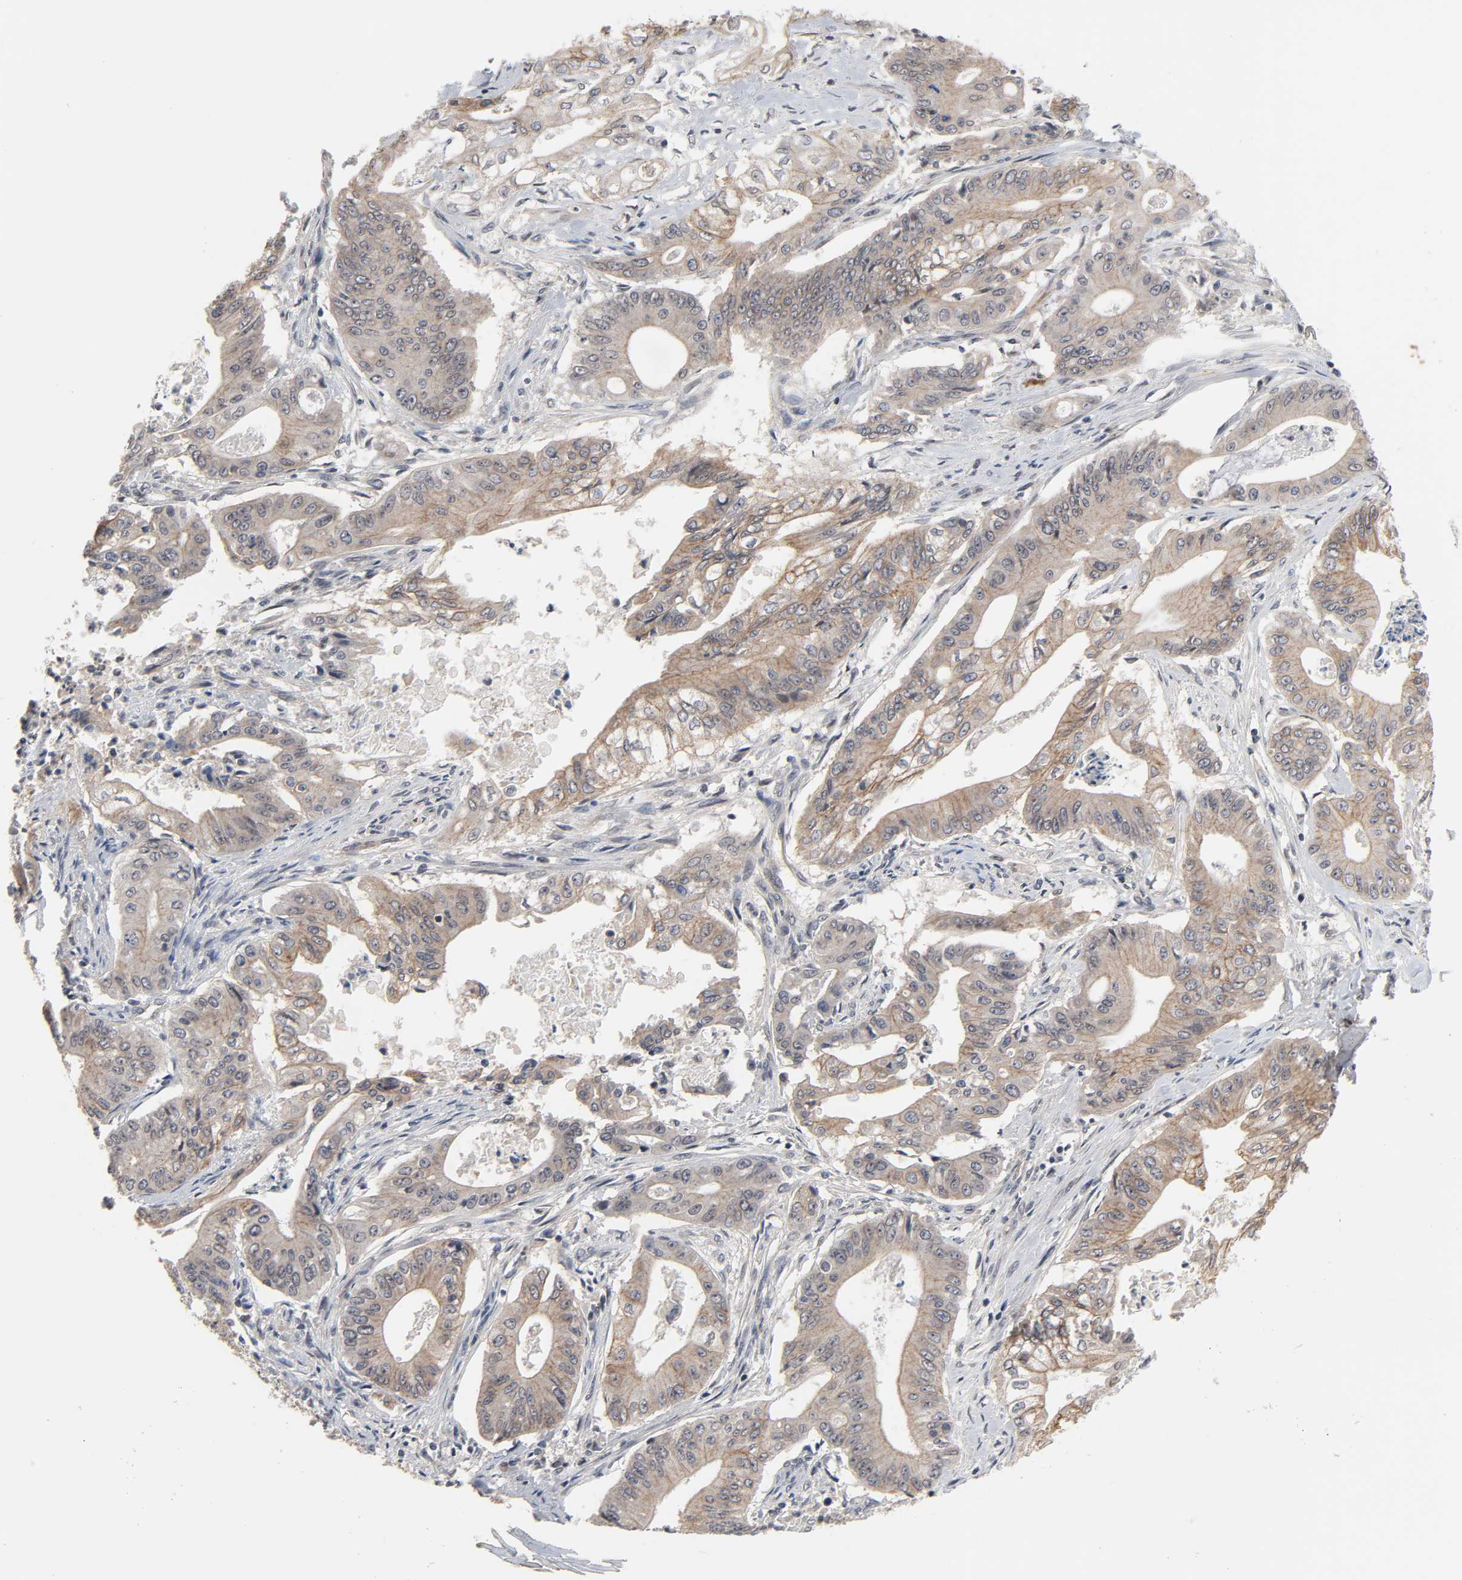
{"staining": {"intensity": "moderate", "quantity": "25%-75%", "location": "cytoplasmic/membranous"}, "tissue": "pancreatic cancer", "cell_type": "Tumor cells", "image_type": "cancer", "snomed": [{"axis": "morphology", "description": "Normal tissue, NOS"}, {"axis": "topography", "description": "Lymph node"}], "caption": "Pancreatic cancer was stained to show a protein in brown. There is medium levels of moderate cytoplasmic/membranous staining in about 25%-75% of tumor cells.", "gene": "CCDC175", "patient": {"sex": "male", "age": 62}}